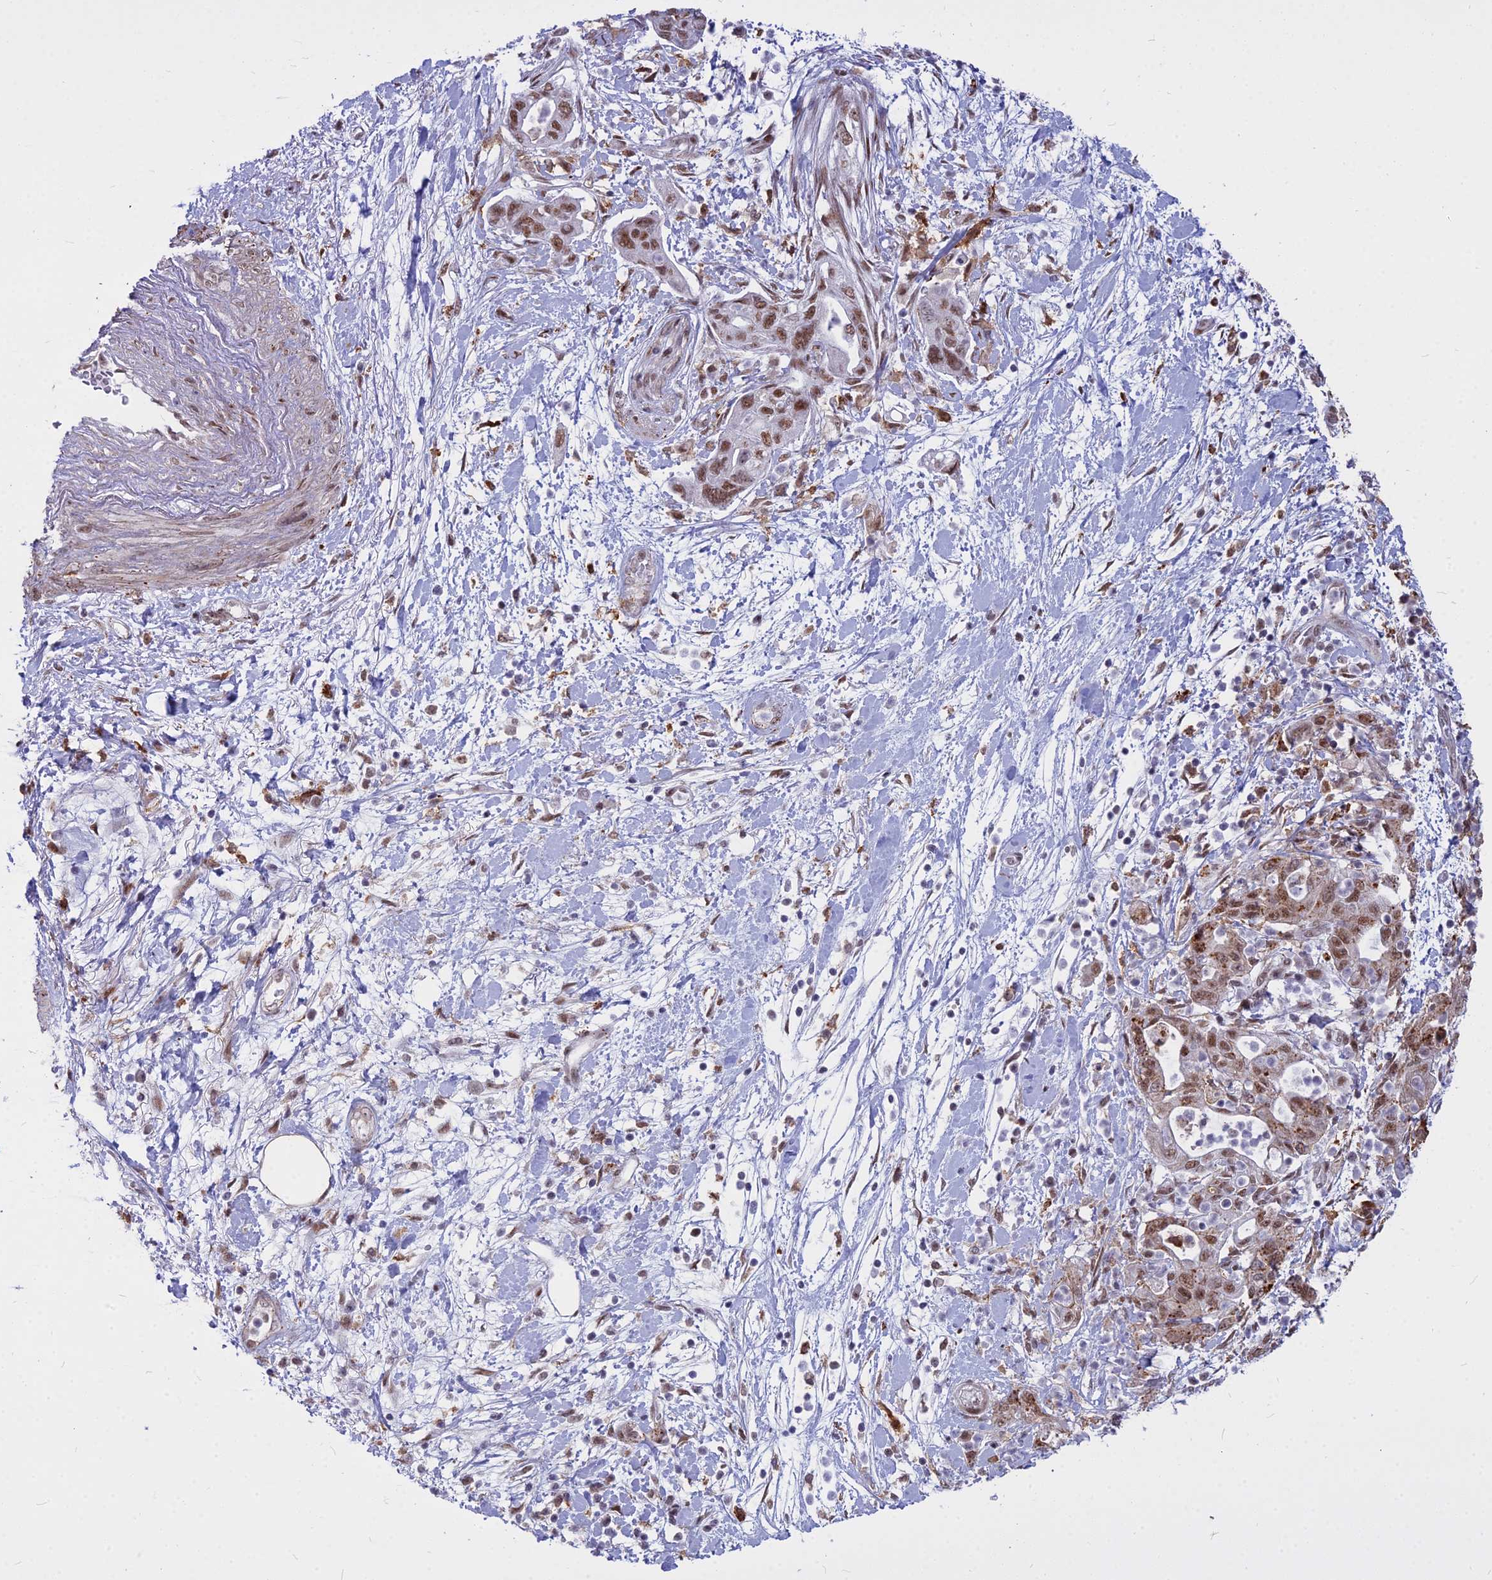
{"staining": {"intensity": "moderate", "quantity": ">75%", "location": "nuclear"}, "tissue": "pancreatic cancer", "cell_type": "Tumor cells", "image_type": "cancer", "snomed": [{"axis": "morphology", "description": "Adenocarcinoma, NOS"}, {"axis": "topography", "description": "Pancreas"}], "caption": "Moderate nuclear positivity for a protein is present in about >75% of tumor cells of pancreatic cancer (adenocarcinoma) using immunohistochemistry.", "gene": "ALG10", "patient": {"sex": "female", "age": 73}}